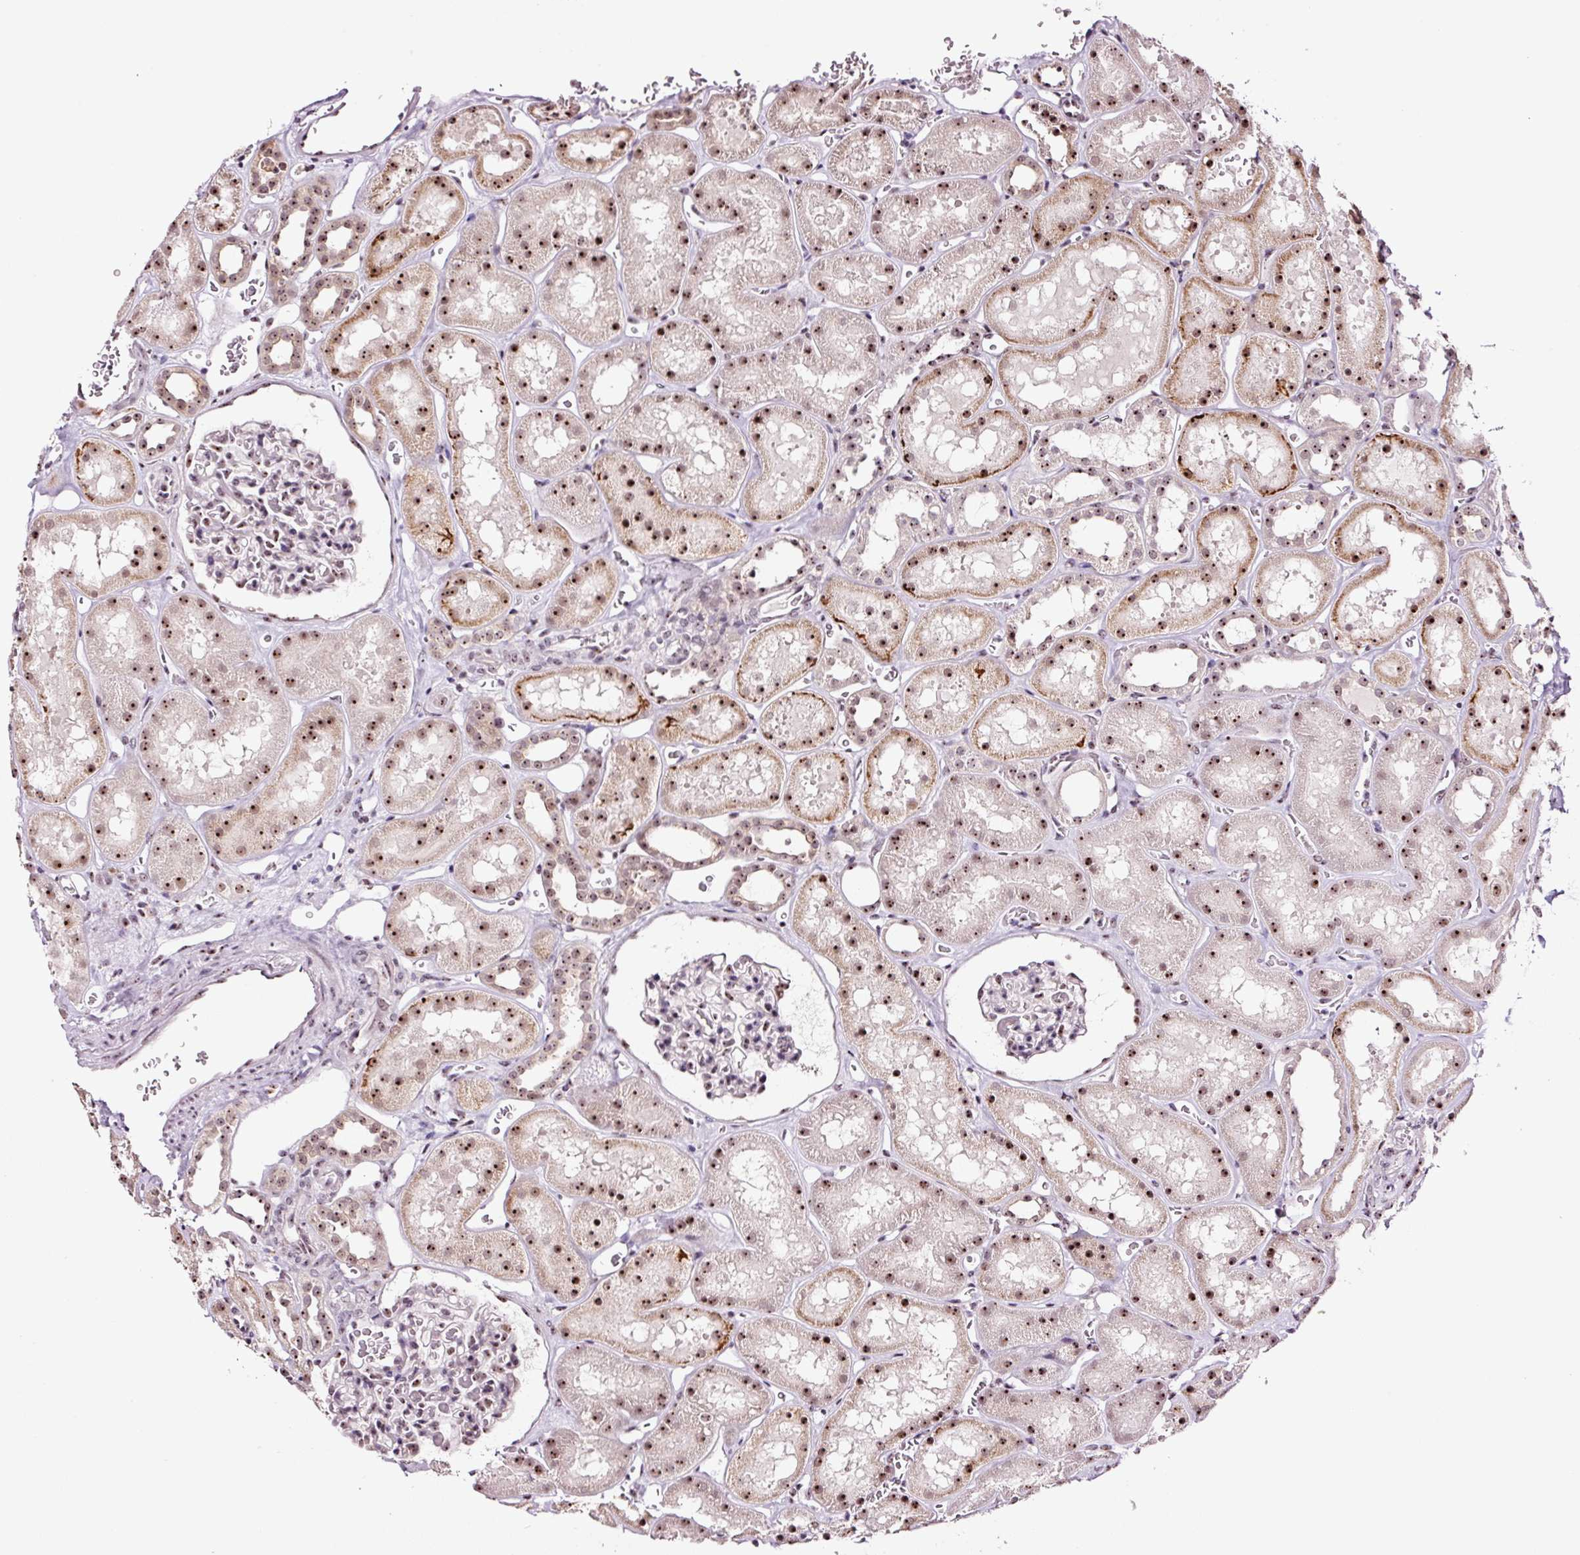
{"staining": {"intensity": "moderate", "quantity": "<25%", "location": "nuclear"}, "tissue": "kidney", "cell_type": "Cells in glomeruli", "image_type": "normal", "snomed": [{"axis": "morphology", "description": "Normal tissue, NOS"}, {"axis": "topography", "description": "Kidney"}], "caption": "Immunohistochemistry staining of benign kidney, which reveals low levels of moderate nuclear expression in approximately <25% of cells in glomeruli indicating moderate nuclear protein expression. The staining was performed using DAB (3,3'-diaminobenzidine) (brown) for protein detection and nuclei were counterstained in hematoxylin (blue).", "gene": "GNL3", "patient": {"sex": "female", "age": 41}}